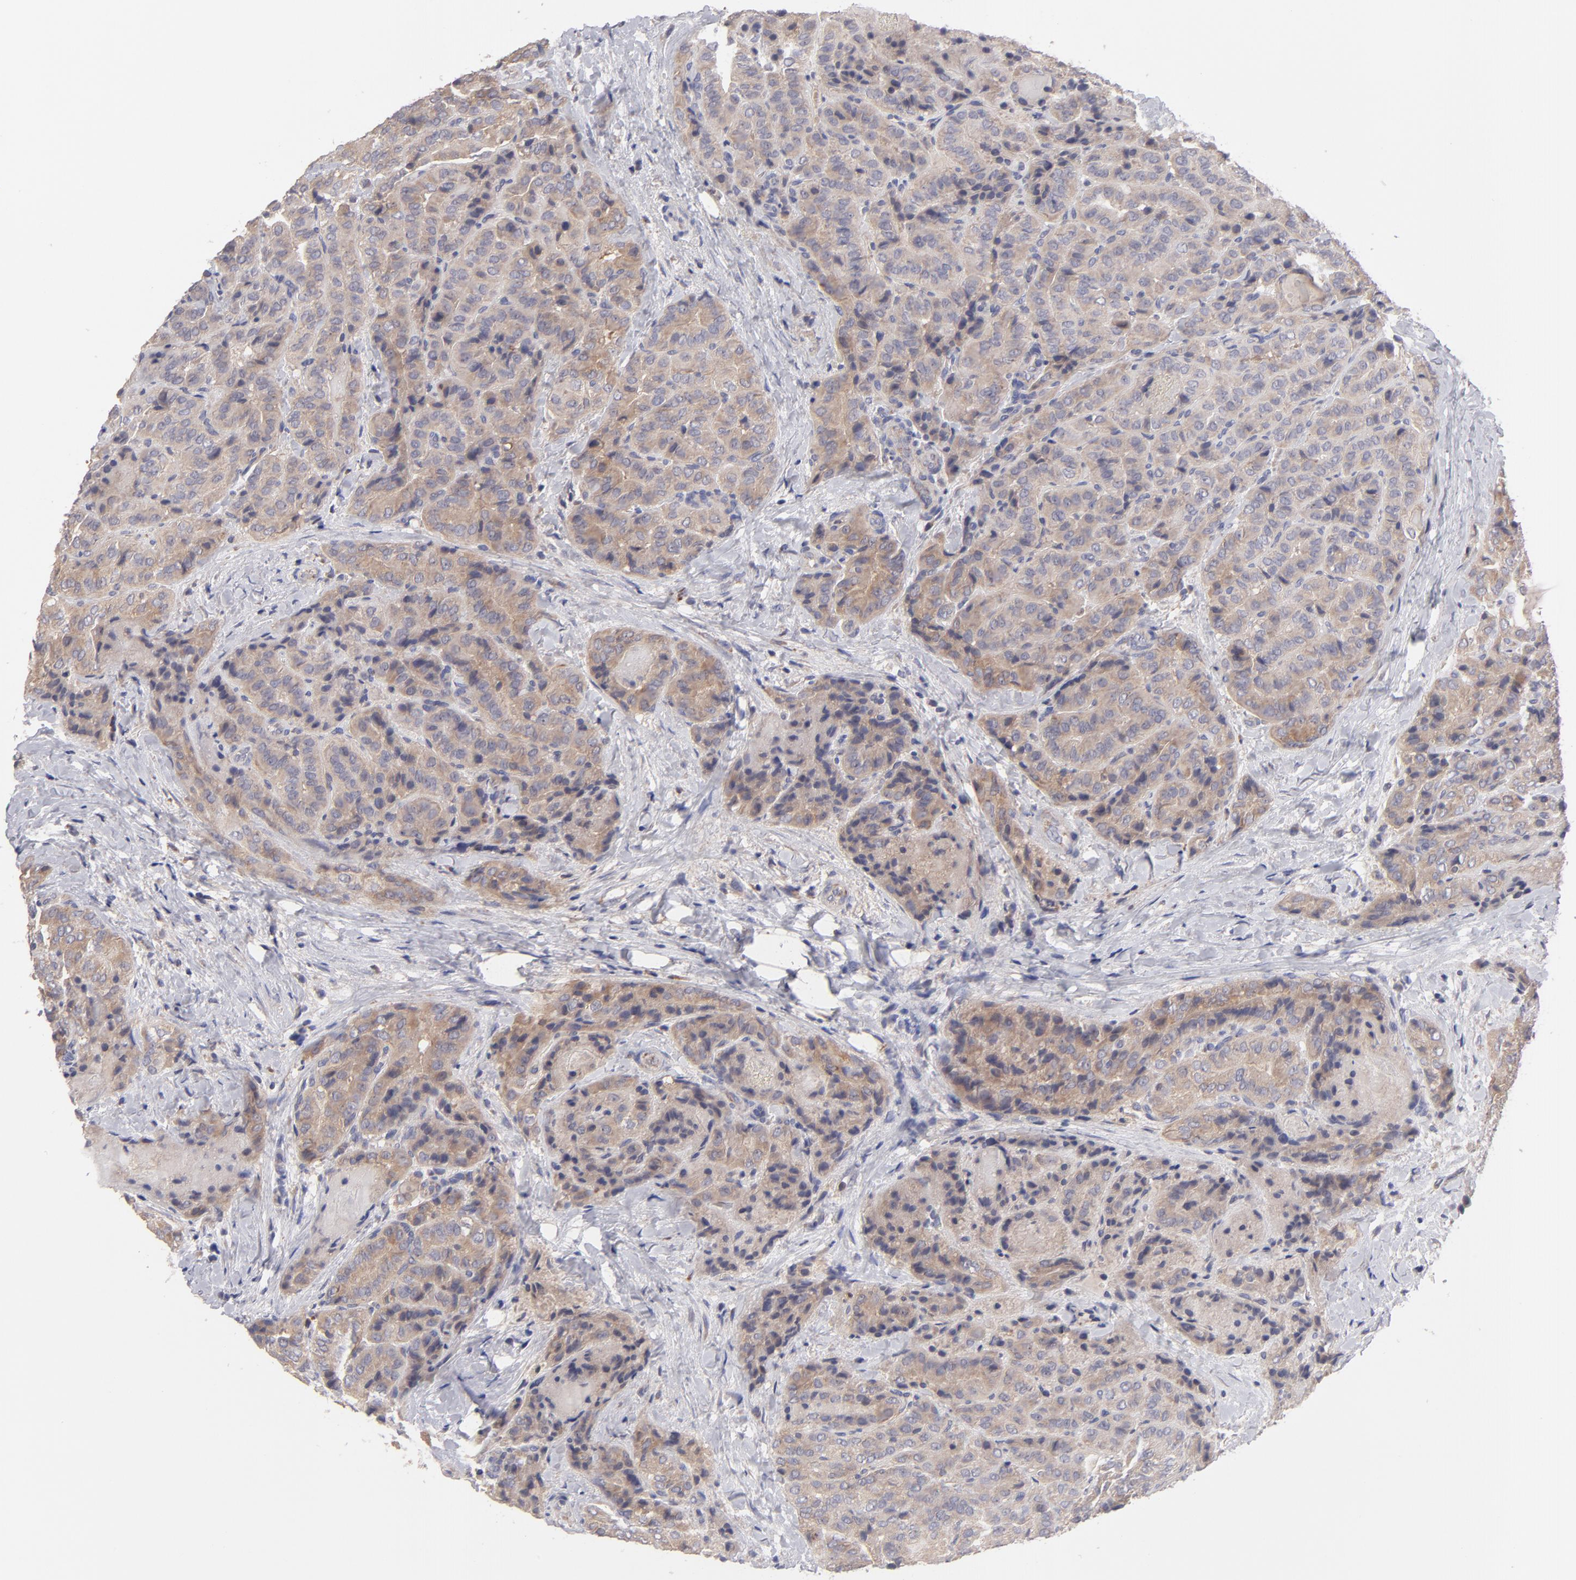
{"staining": {"intensity": "moderate", "quantity": ">75%", "location": "cytoplasmic/membranous"}, "tissue": "thyroid cancer", "cell_type": "Tumor cells", "image_type": "cancer", "snomed": [{"axis": "morphology", "description": "Papillary adenocarcinoma, NOS"}, {"axis": "topography", "description": "Thyroid gland"}], "caption": "Moderate cytoplasmic/membranous positivity for a protein is identified in about >75% of tumor cells of thyroid papillary adenocarcinoma using immunohistochemistry.", "gene": "HCCS", "patient": {"sex": "female", "age": 71}}